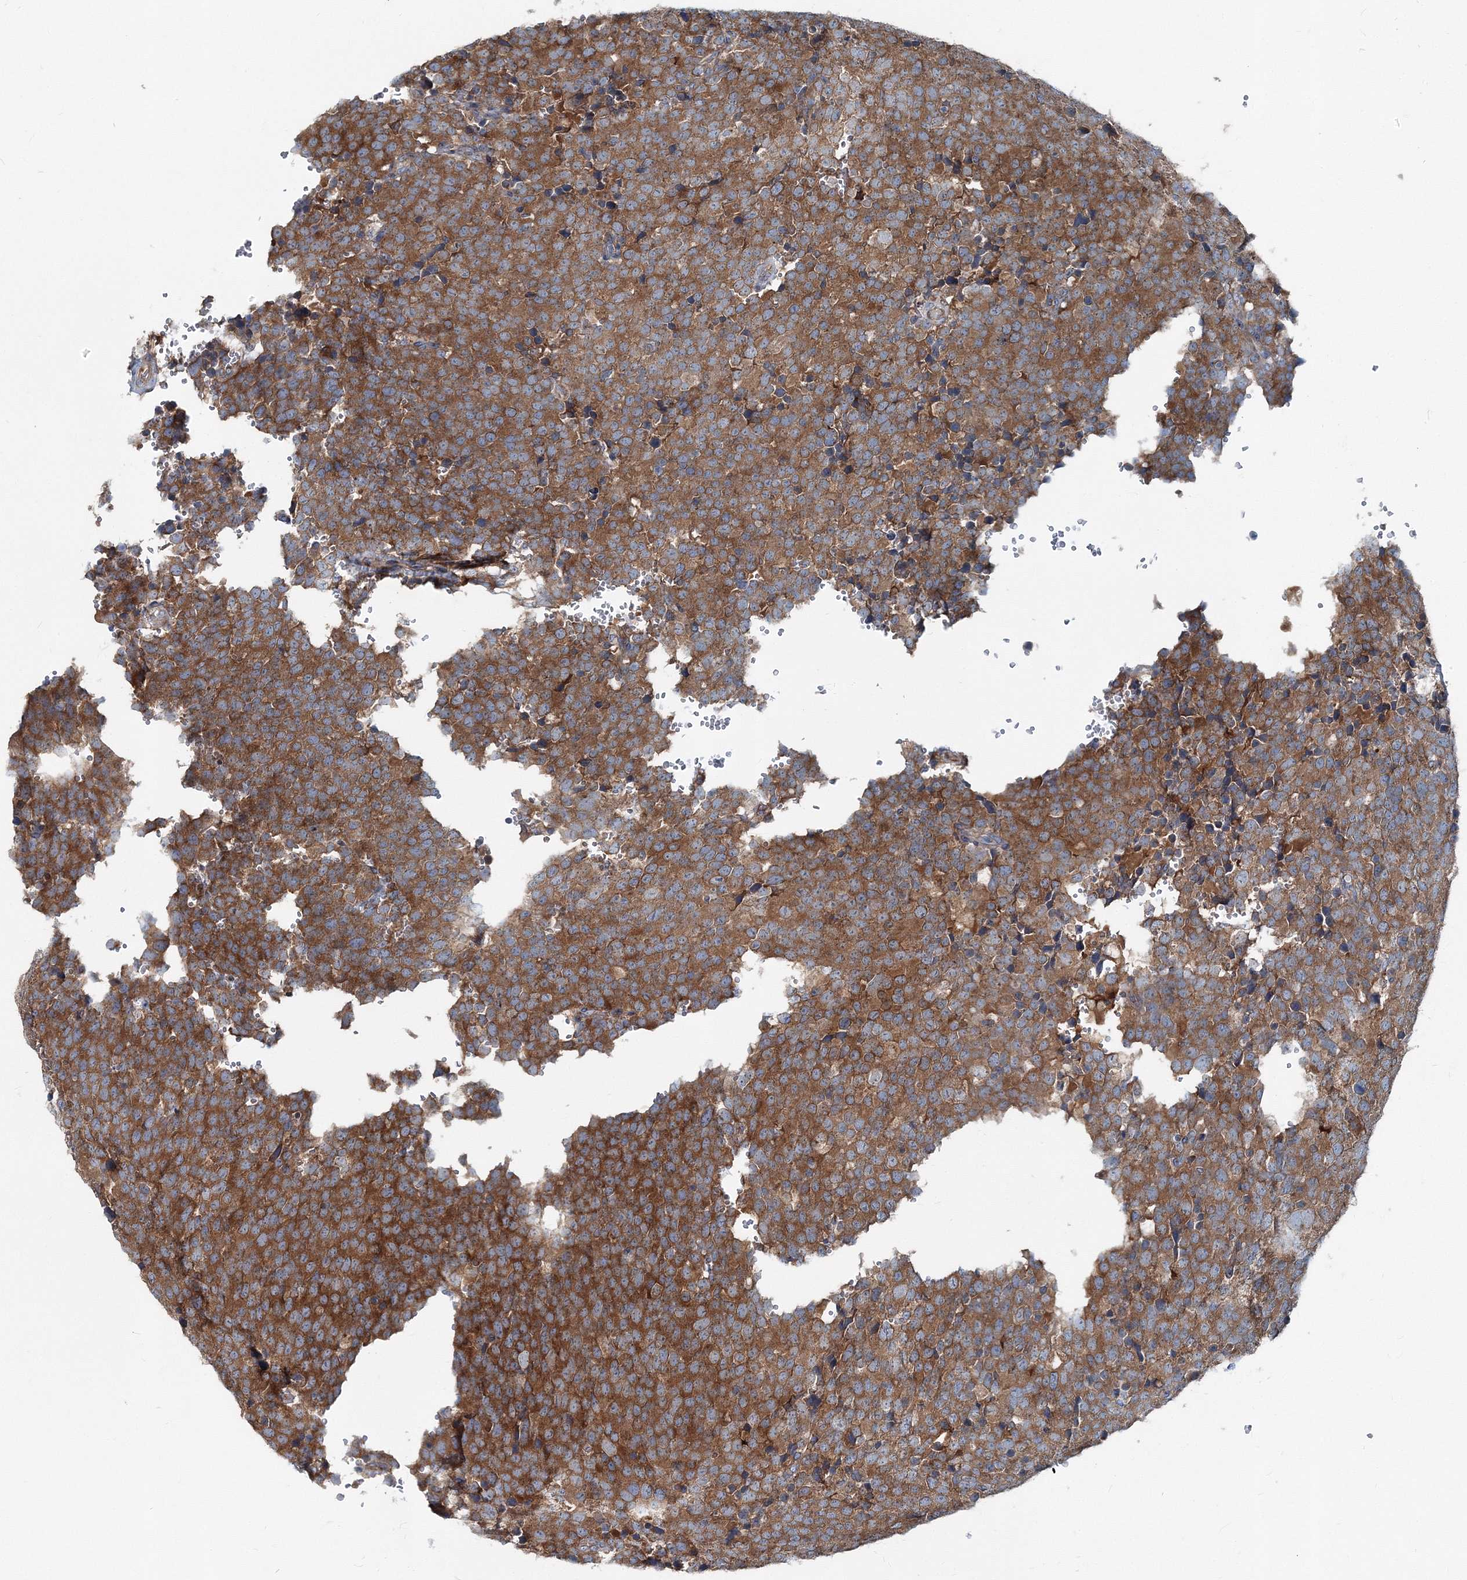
{"staining": {"intensity": "moderate", "quantity": ">75%", "location": "cytoplasmic/membranous"}, "tissue": "testis cancer", "cell_type": "Tumor cells", "image_type": "cancer", "snomed": [{"axis": "morphology", "description": "Seminoma, NOS"}, {"axis": "topography", "description": "Testis"}], "caption": "Immunohistochemistry histopathology image of neoplastic tissue: human testis seminoma stained using immunohistochemistry shows medium levels of moderate protein expression localized specifically in the cytoplasmic/membranous of tumor cells, appearing as a cytoplasmic/membranous brown color.", "gene": "MPHOSPH9", "patient": {"sex": "male", "age": 71}}